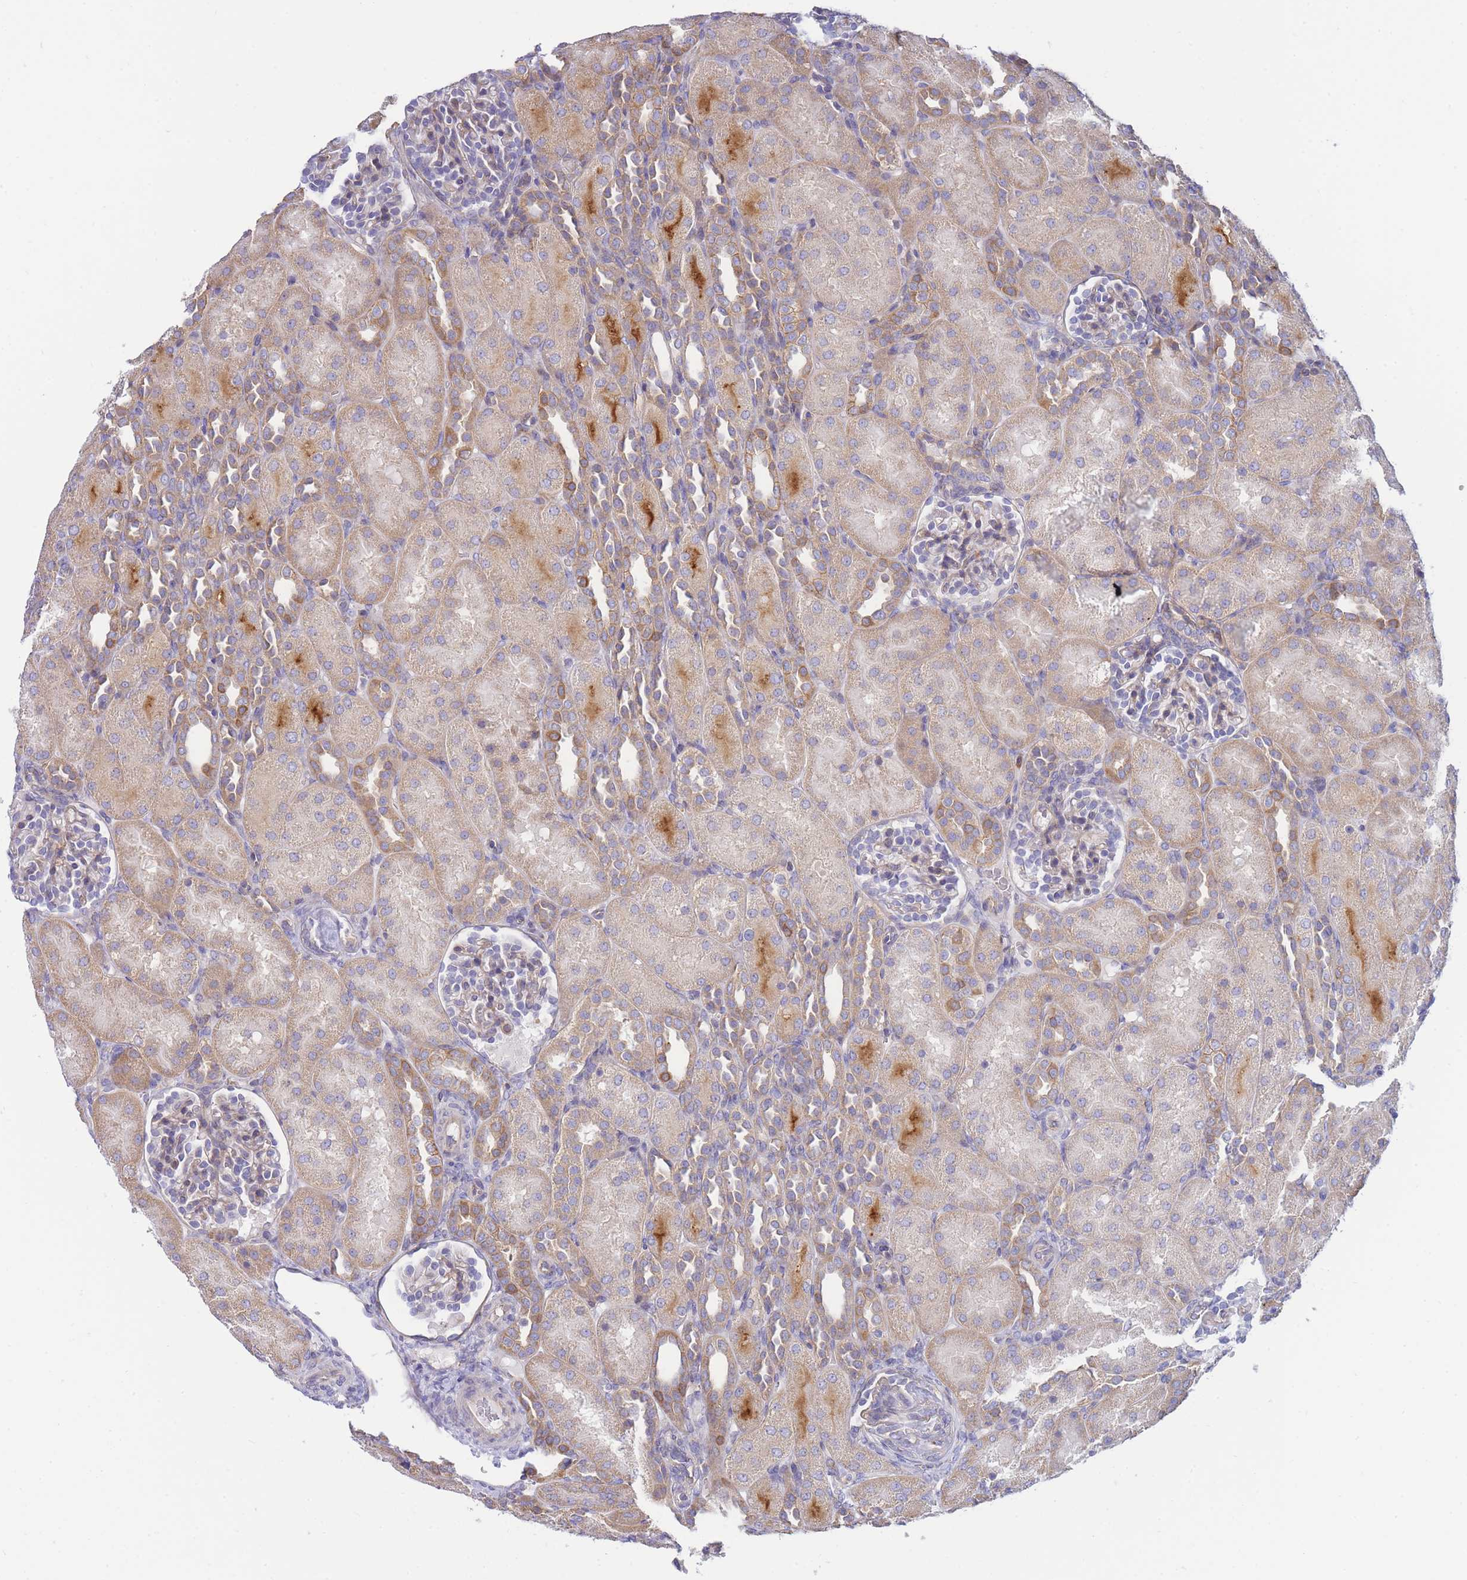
{"staining": {"intensity": "weak", "quantity": "<25%", "location": "cytoplasmic/membranous"}, "tissue": "kidney", "cell_type": "Cells in glomeruli", "image_type": "normal", "snomed": [{"axis": "morphology", "description": "Normal tissue, NOS"}, {"axis": "topography", "description": "Kidney"}], "caption": "IHC of normal human kidney displays no expression in cells in glomeruli.", "gene": "SH2B2", "patient": {"sex": "male", "age": 1}}